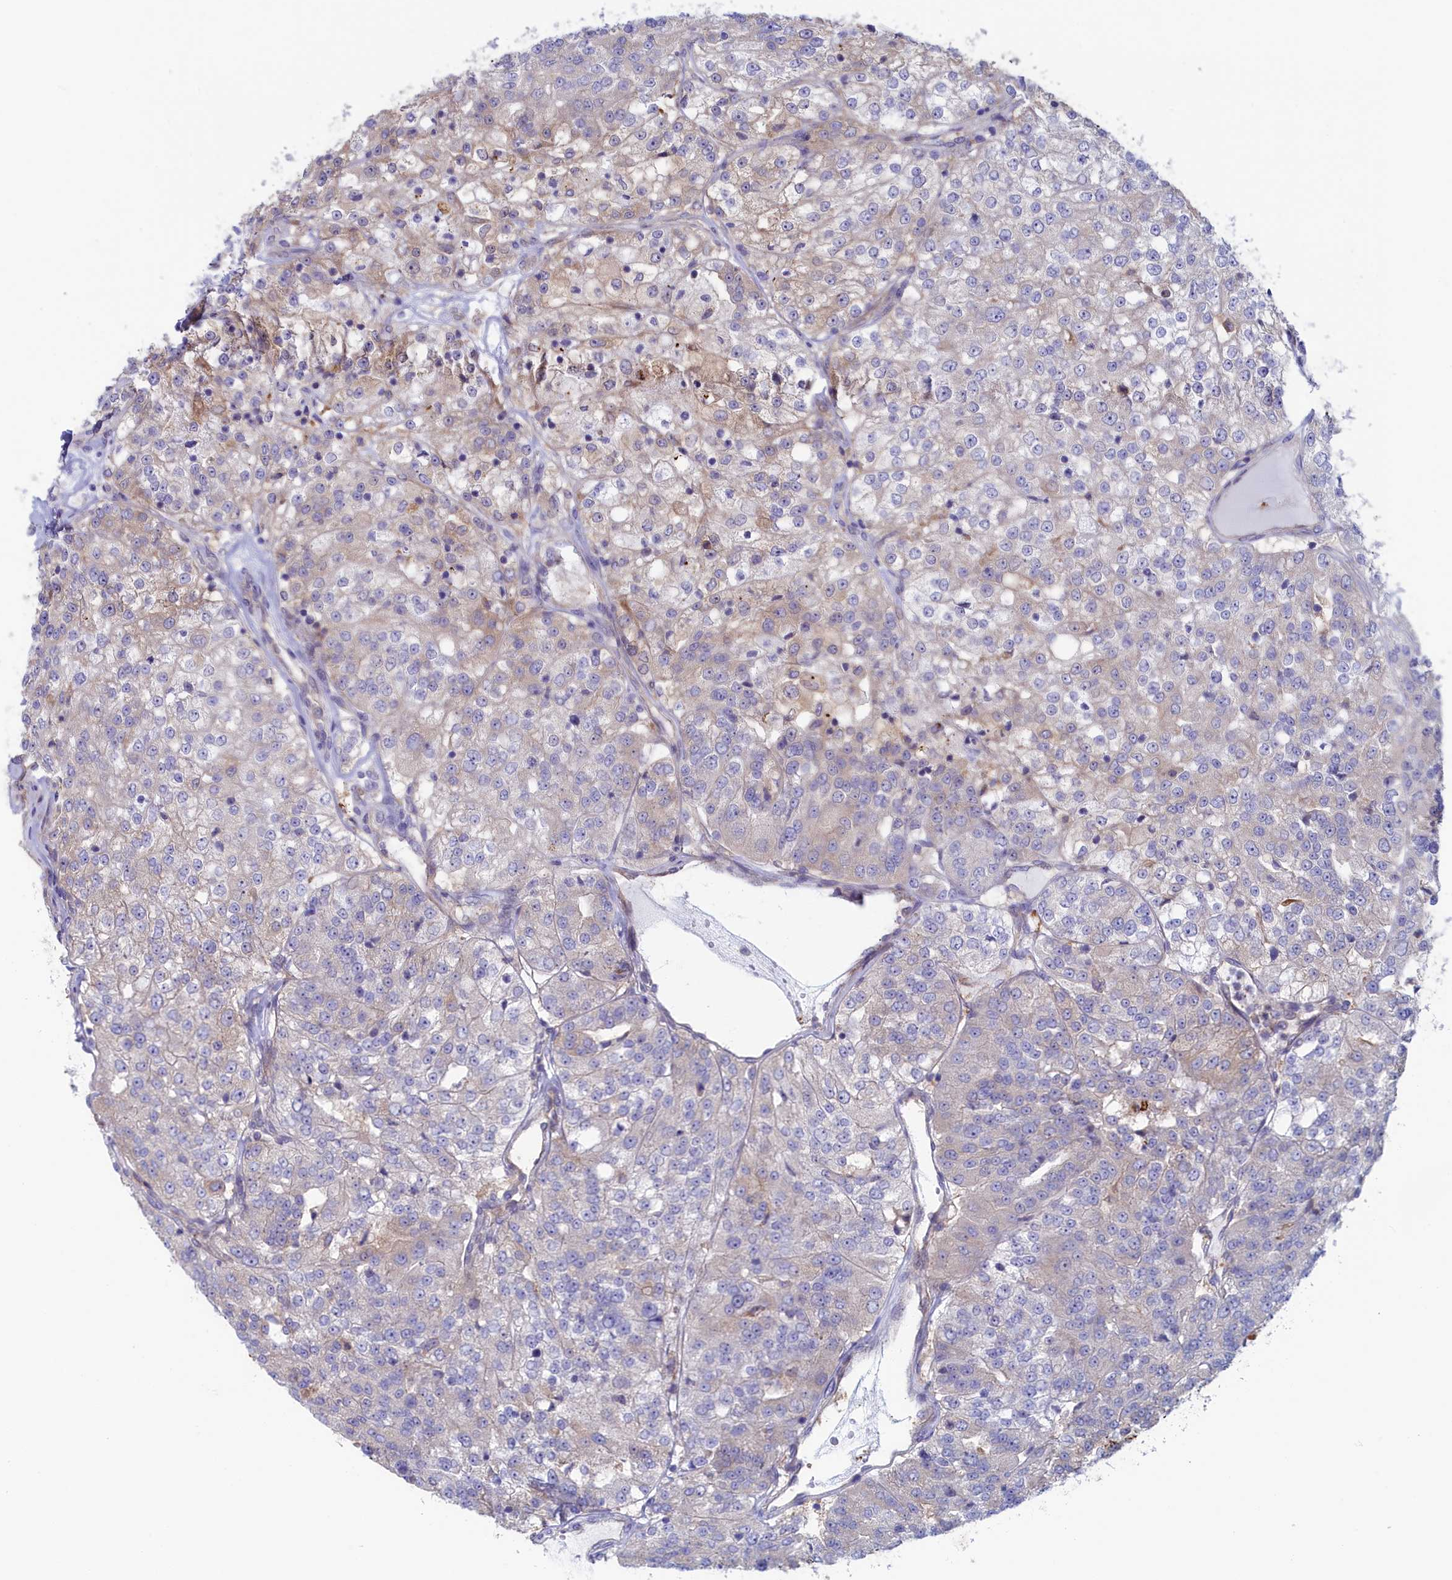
{"staining": {"intensity": "weak", "quantity": "<25%", "location": "cytoplasmic/membranous"}, "tissue": "renal cancer", "cell_type": "Tumor cells", "image_type": "cancer", "snomed": [{"axis": "morphology", "description": "Adenocarcinoma, NOS"}, {"axis": "topography", "description": "Kidney"}], "caption": "This is a histopathology image of immunohistochemistry (IHC) staining of renal cancer, which shows no positivity in tumor cells.", "gene": "SYNDIG1L", "patient": {"sex": "female", "age": 63}}